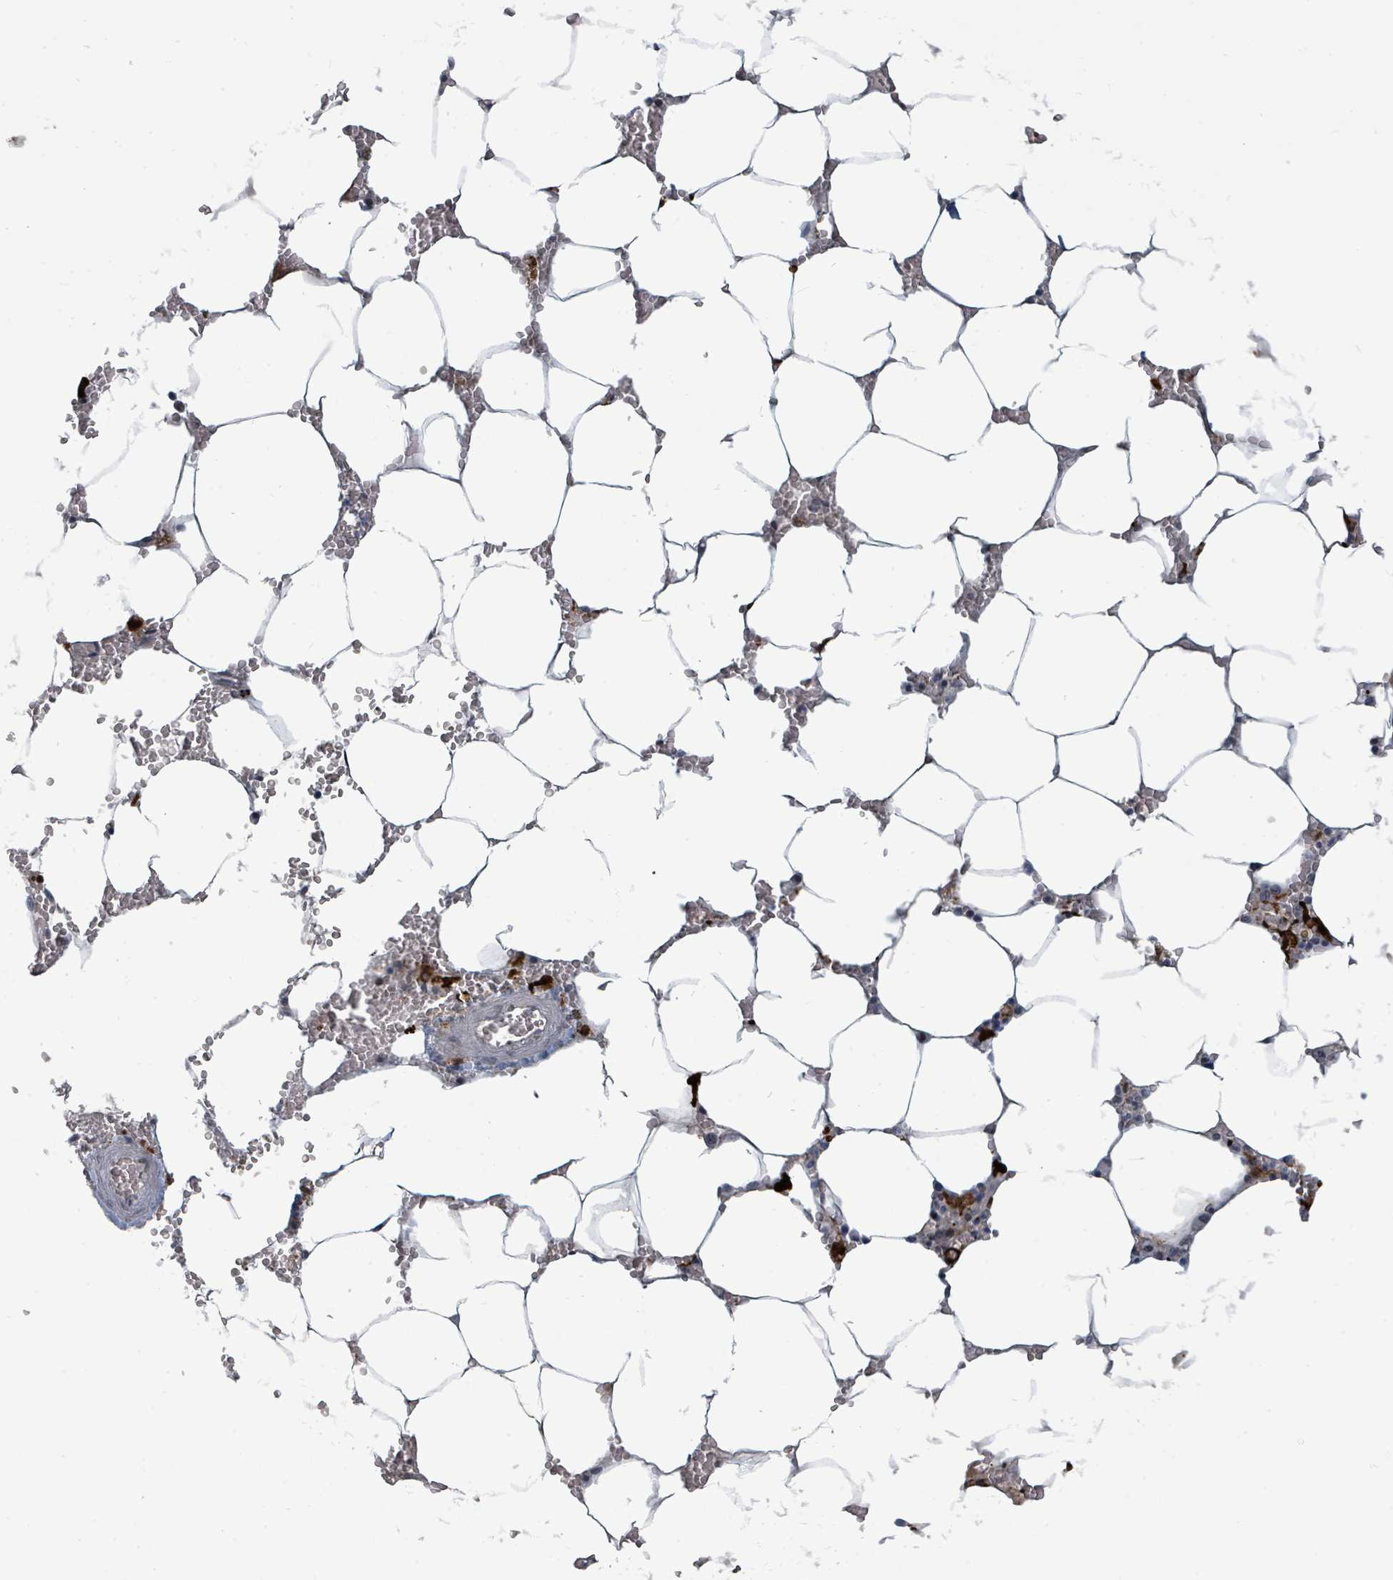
{"staining": {"intensity": "strong", "quantity": "<25%", "location": "cytoplasmic/membranous"}, "tissue": "bone marrow", "cell_type": "Hematopoietic cells", "image_type": "normal", "snomed": [{"axis": "morphology", "description": "Normal tissue, NOS"}, {"axis": "topography", "description": "Bone marrow"}], "caption": "Protein staining reveals strong cytoplasmic/membranous expression in about <25% of hematopoietic cells in unremarkable bone marrow.", "gene": "TRDMT1", "patient": {"sex": "male", "age": 70}}